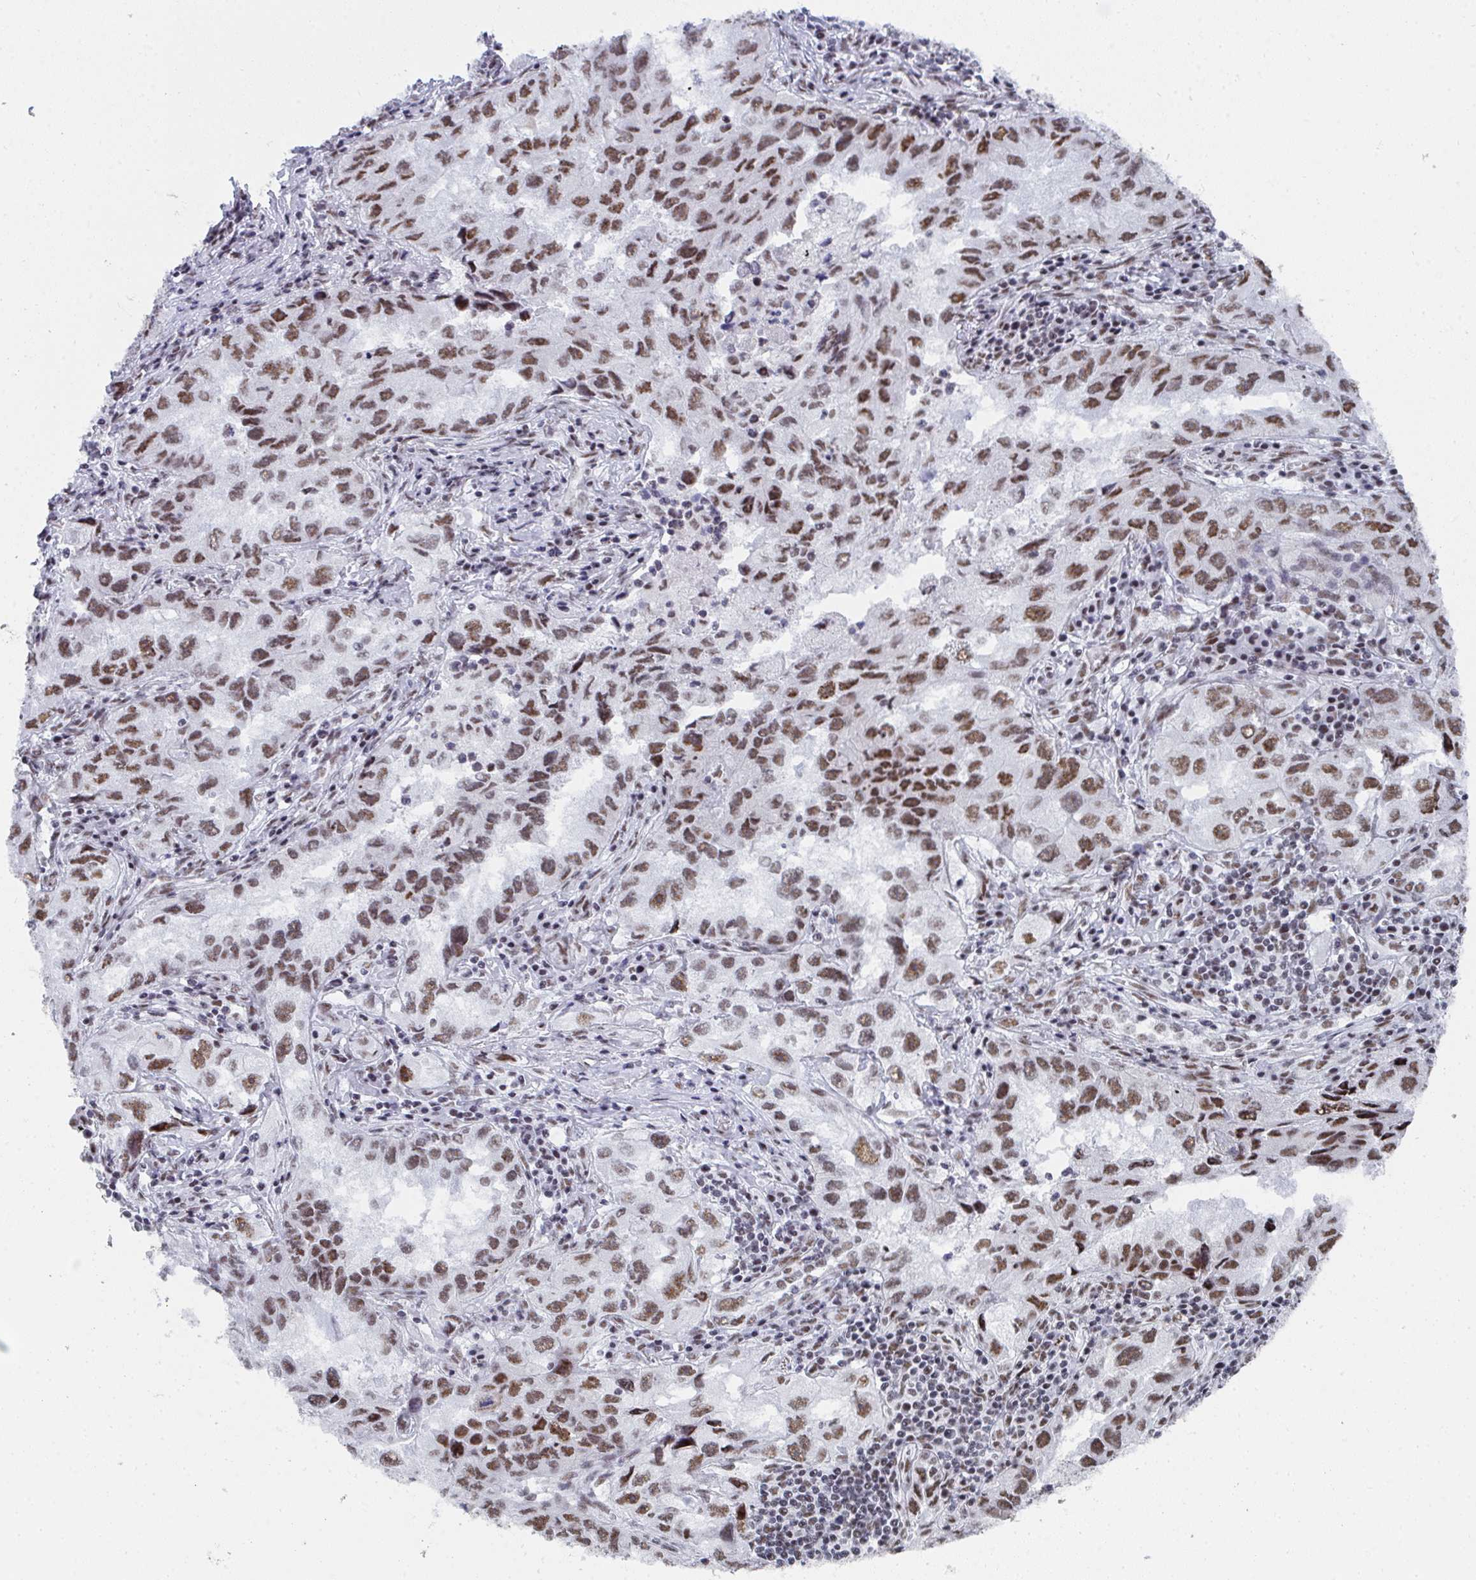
{"staining": {"intensity": "moderate", "quantity": ">75%", "location": "nuclear"}, "tissue": "lung cancer", "cell_type": "Tumor cells", "image_type": "cancer", "snomed": [{"axis": "morphology", "description": "Adenocarcinoma, NOS"}, {"axis": "topography", "description": "Lung"}], "caption": "Human lung cancer (adenocarcinoma) stained with a brown dye exhibits moderate nuclear positive positivity in about >75% of tumor cells.", "gene": "SNRNP70", "patient": {"sex": "female", "age": 73}}